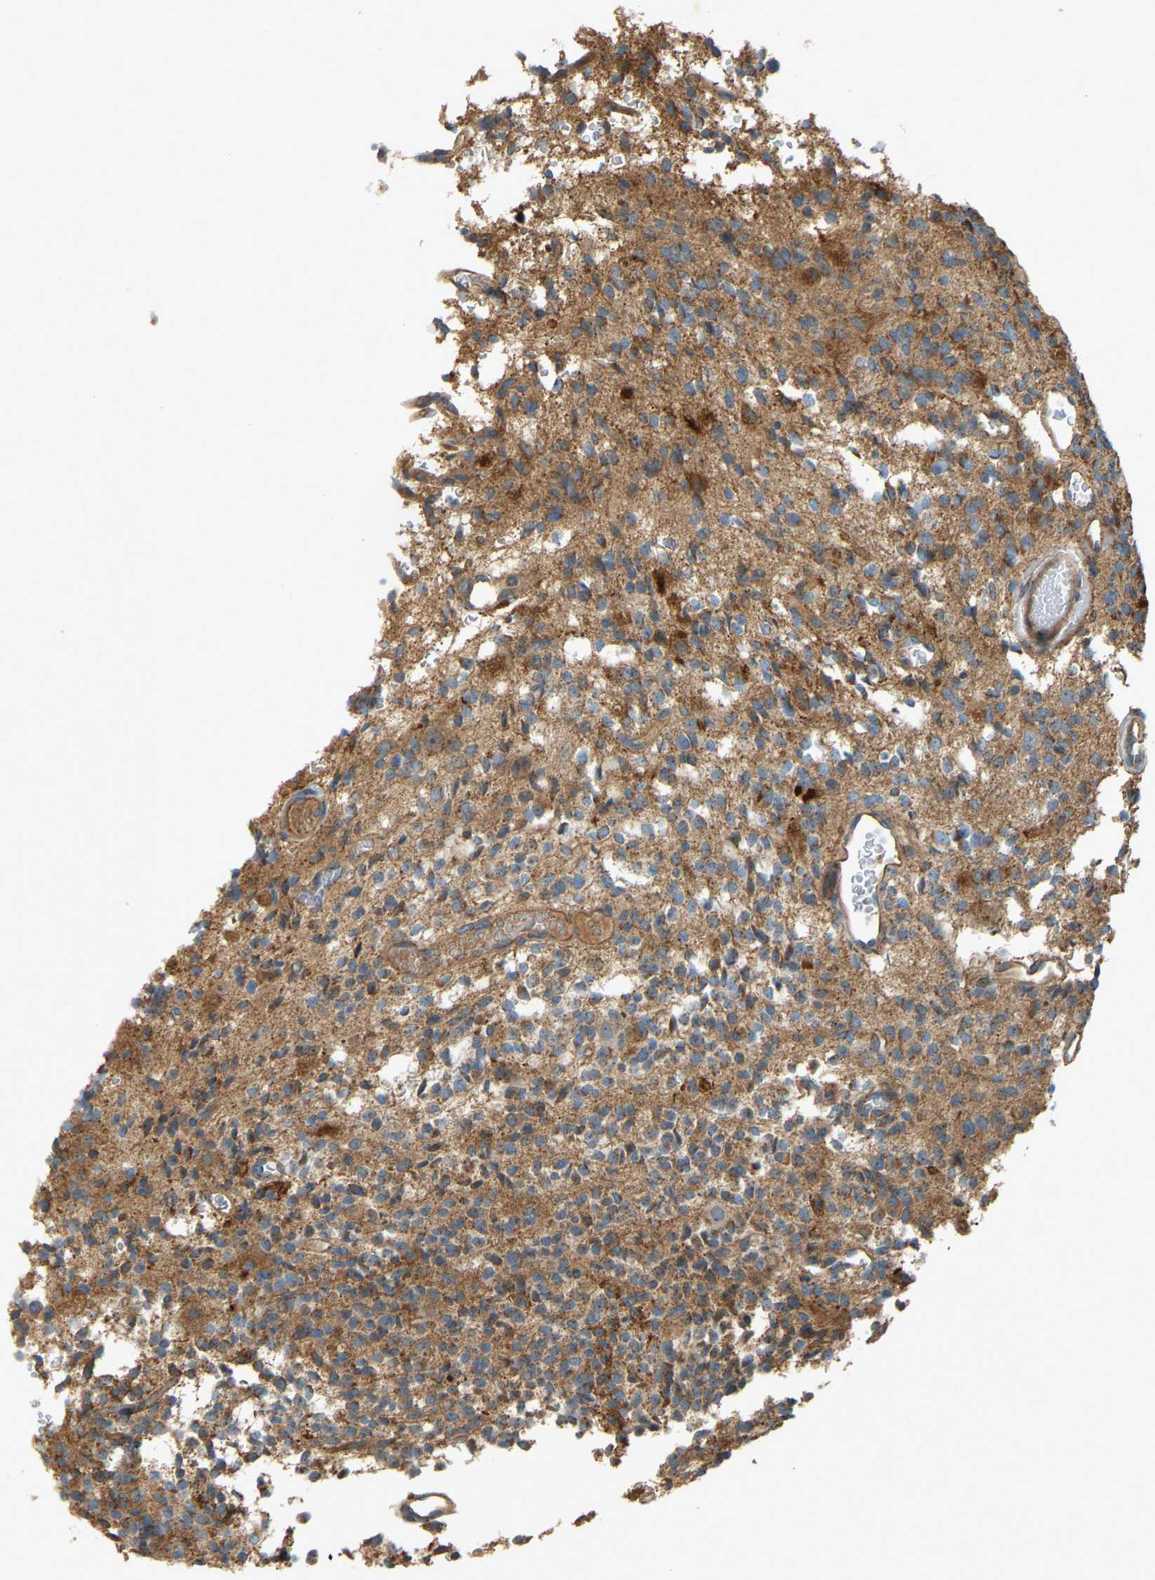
{"staining": {"intensity": "strong", "quantity": ">75%", "location": "cytoplasmic/membranous"}, "tissue": "glioma", "cell_type": "Tumor cells", "image_type": "cancer", "snomed": [{"axis": "morphology", "description": "Glioma, malignant, High grade"}, {"axis": "topography", "description": "Brain"}], "caption": "Immunohistochemistry of human glioma displays high levels of strong cytoplasmic/membranous positivity in about >75% of tumor cells. The staining is performed using DAB brown chromogen to label protein expression. The nuclei are counter-stained blue using hematoxylin.", "gene": "SAMD9L", "patient": {"sex": "male", "age": 34}}